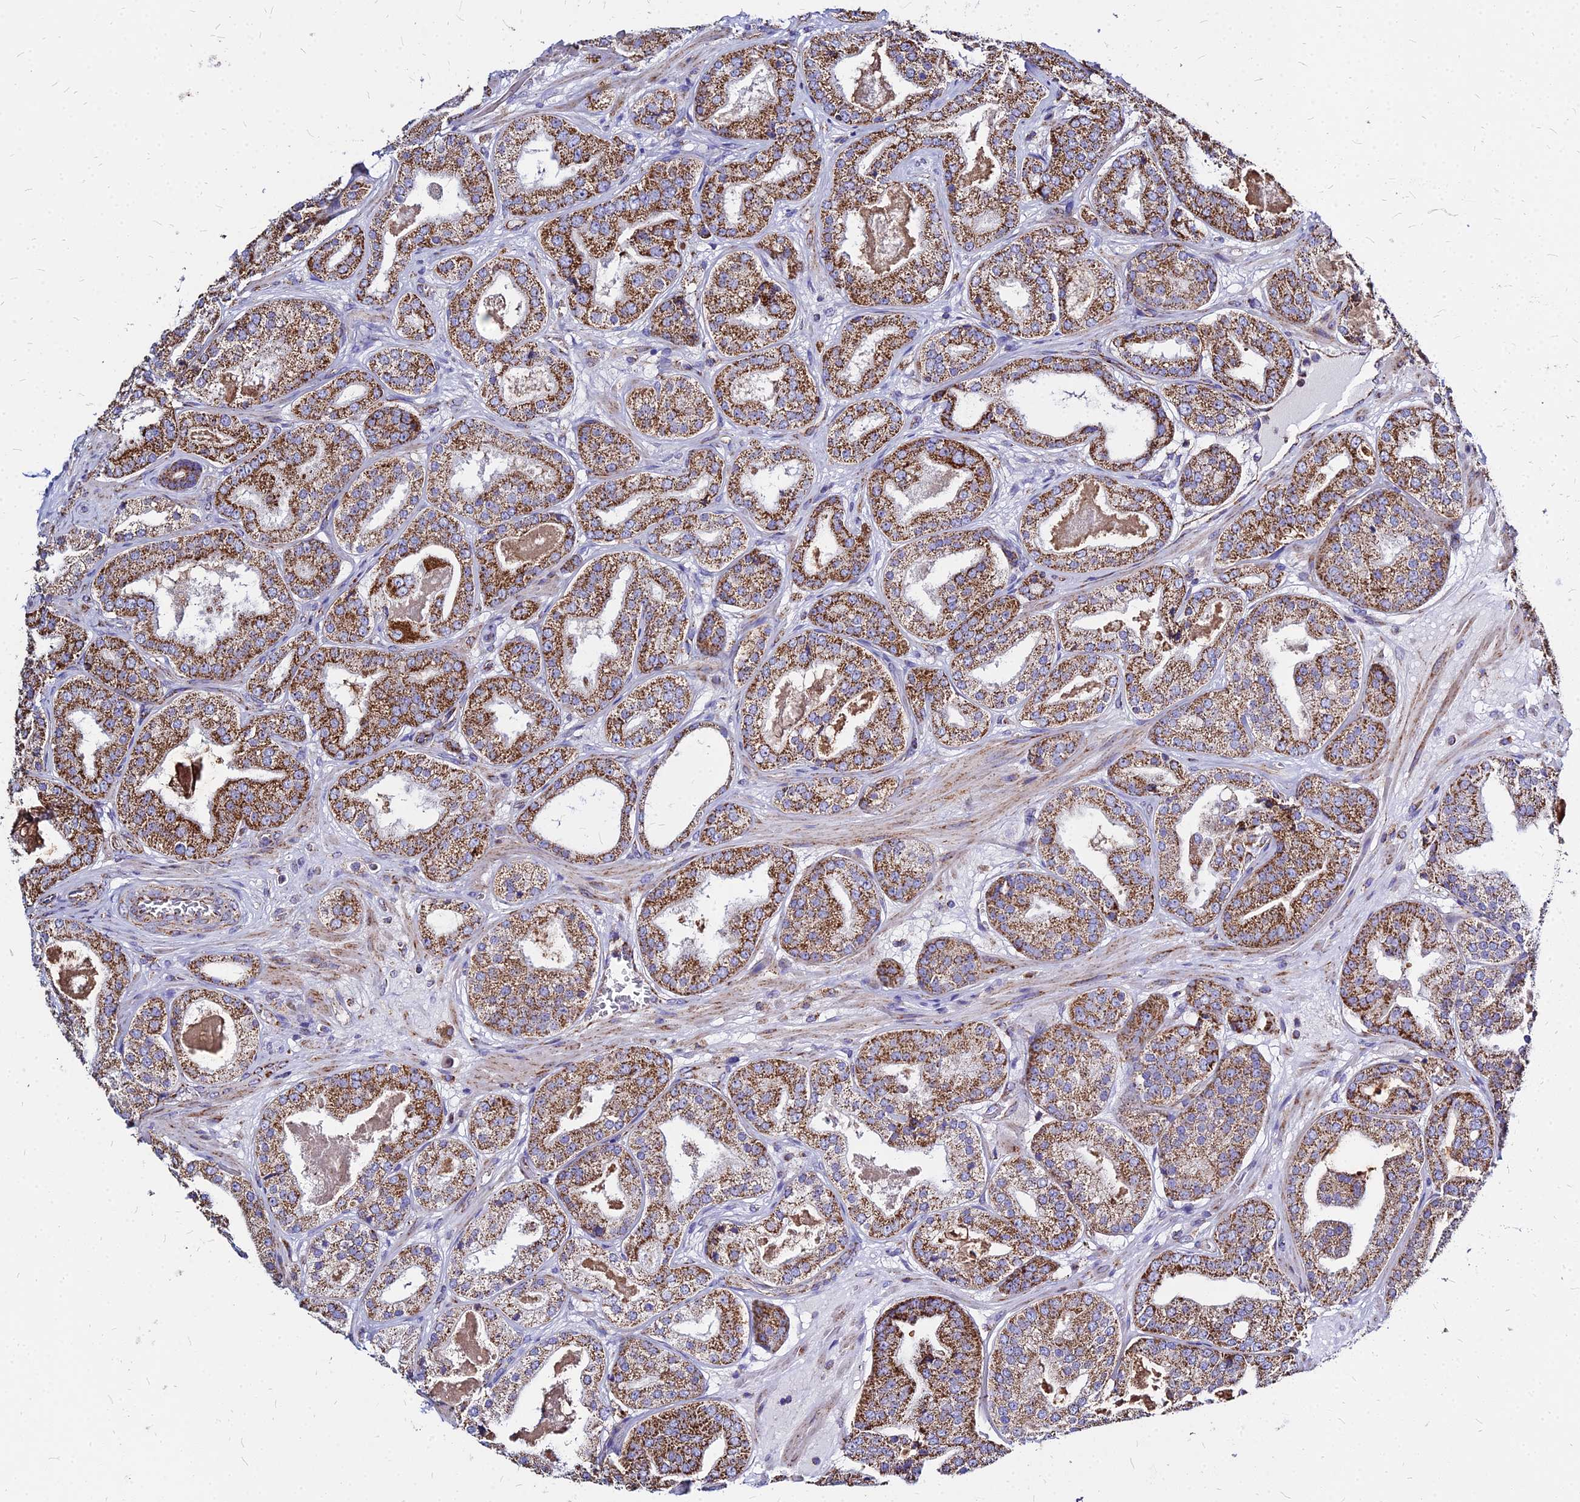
{"staining": {"intensity": "strong", "quantity": ">75%", "location": "cytoplasmic/membranous"}, "tissue": "prostate cancer", "cell_type": "Tumor cells", "image_type": "cancer", "snomed": [{"axis": "morphology", "description": "Adenocarcinoma, High grade"}, {"axis": "topography", "description": "Prostate"}], "caption": "This micrograph shows immunohistochemistry staining of human prostate cancer (high-grade adenocarcinoma), with high strong cytoplasmic/membranous positivity in approximately >75% of tumor cells.", "gene": "DLD", "patient": {"sex": "male", "age": 63}}